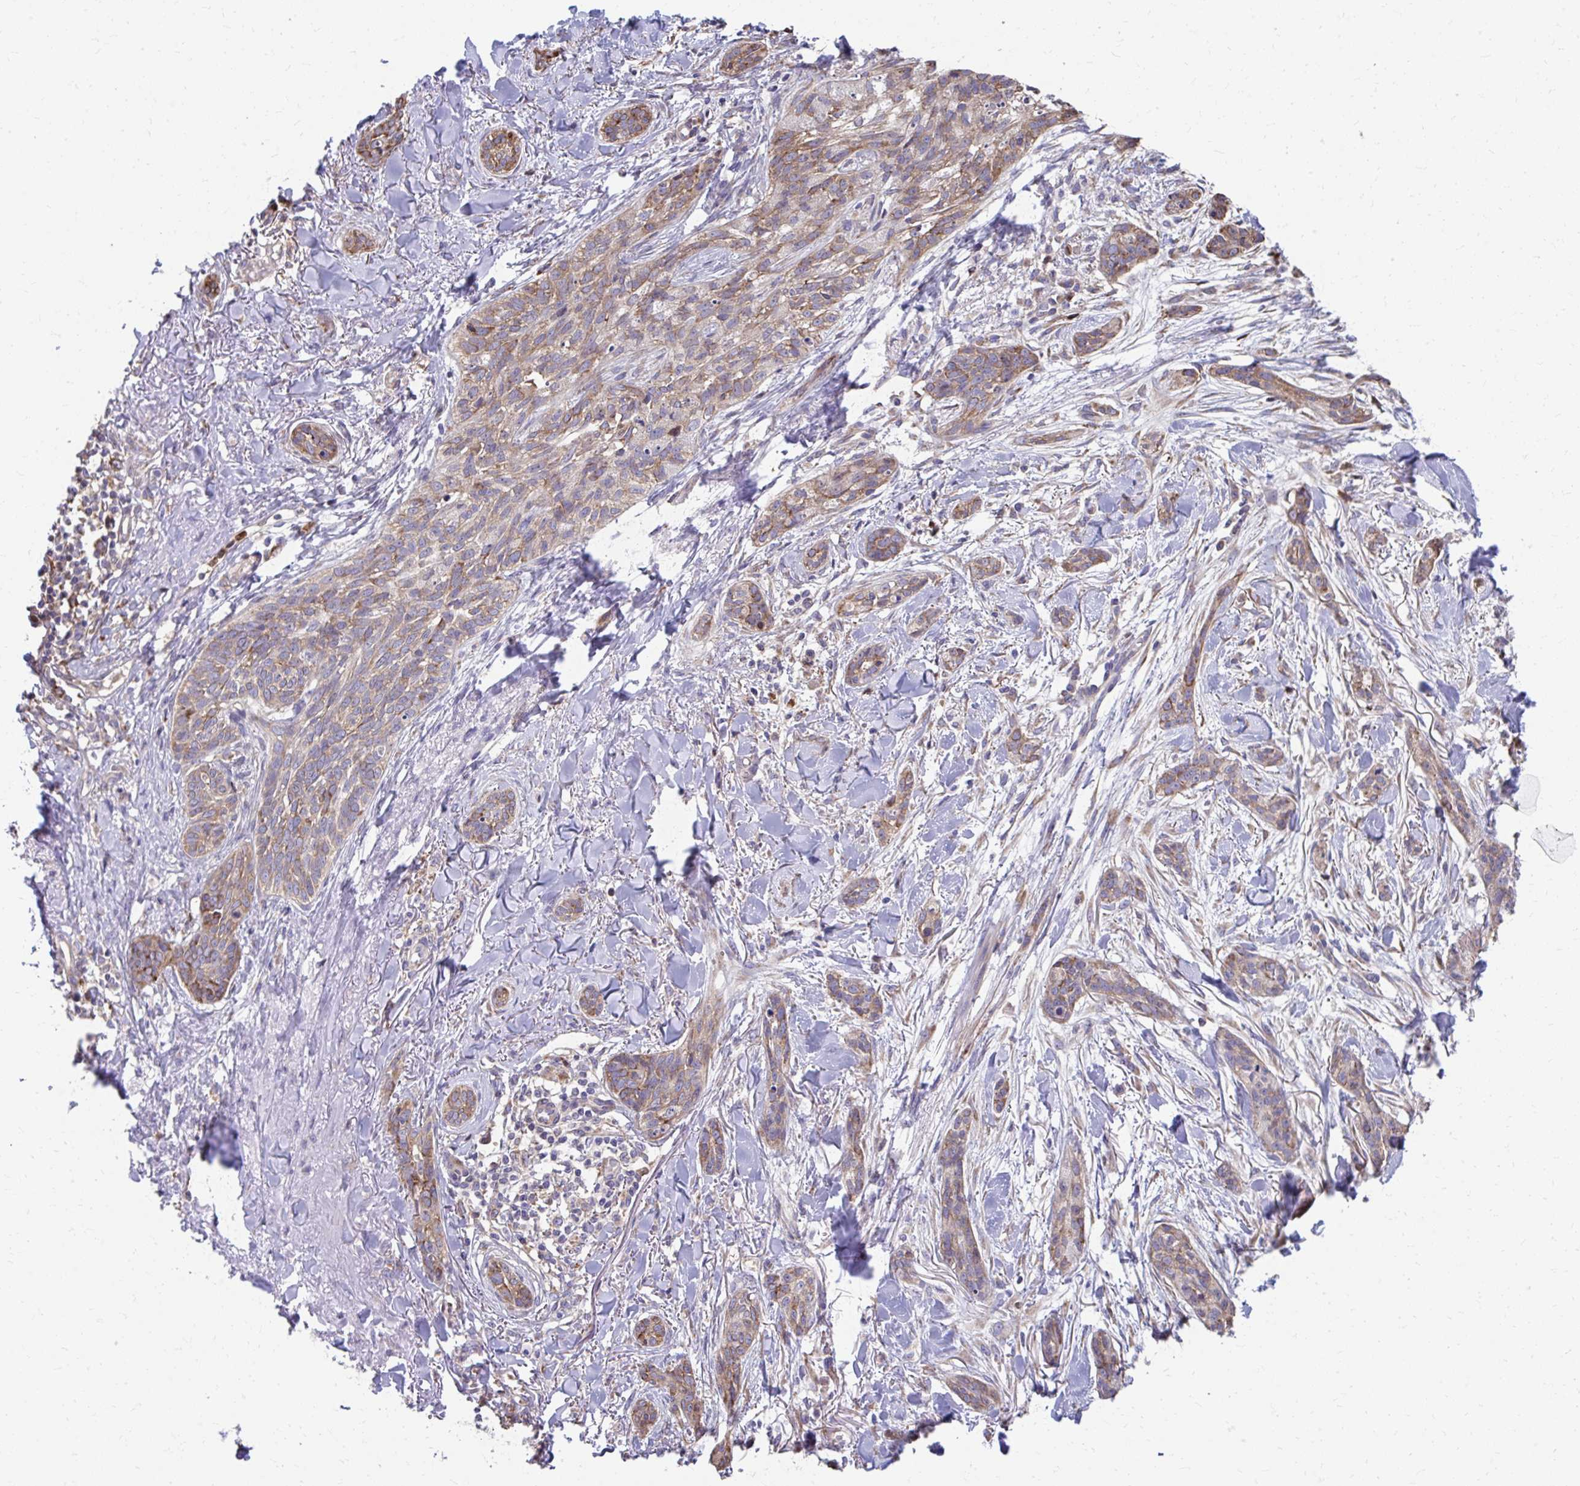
{"staining": {"intensity": "moderate", "quantity": ">75%", "location": "cytoplasmic/membranous"}, "tissue": "skin cancer", "cell_type": "Tumor cells", "image_type": "cancer", "snomed": [{"axis": "morphology", "description": "Basal cell carcinoma"}, {"axis": "topography", "description": "Skin"}], "caption": "There is medium levels of moderate cytoplasmic/membranous expression in tumor cells of skin basal cell carcinoma, as demonstrated by immunohistochemical staining (brown color).", "gene": "ZNF778", "patient": {"sex": "male", "age": 52}}